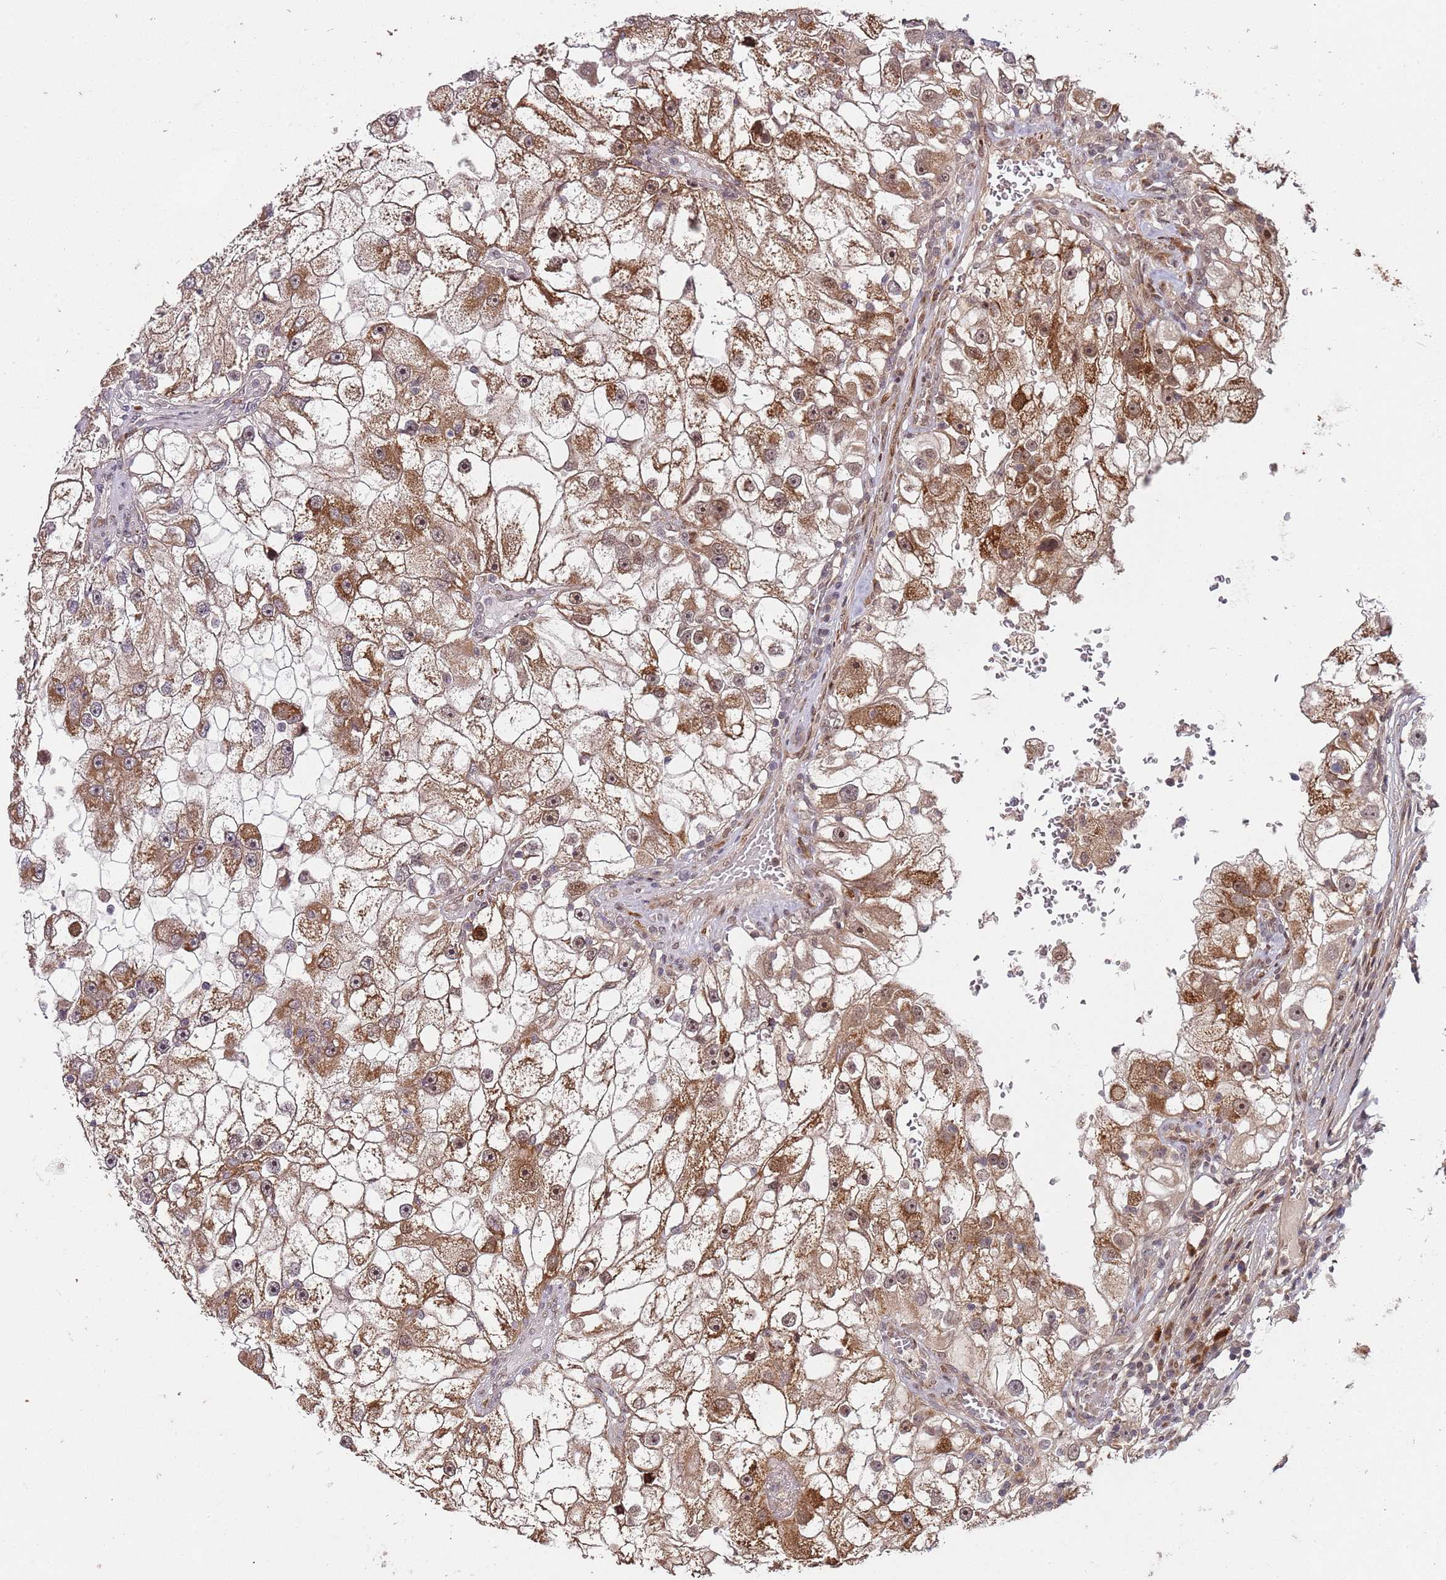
{"staining": {"intensity": "moderate", "quantity": ">75%", "location": "cytoplasmic/membranous,nuclear"}, "tissue": "renal cancer", "cell_type": "Tumor cells", "image_type": "cancer", "snomed": [{"axis": "morphology", "description": "Adenocarcinoma, NOS"}, {"axis": "topography", "description": "Kidney"}], "caption": "Immunohistochemistry (IHC) of renal cancer (adenocarcinoma) demonstrates medium levels of moderate cytoplasmic/membranous and nuclear staining in approximately >75% of tumor cells. The protein of interest is shown in brown color, while the nuclei are stained blue.", "gene": "EDC3", "patient": {"sex": "male", "age": 63}}